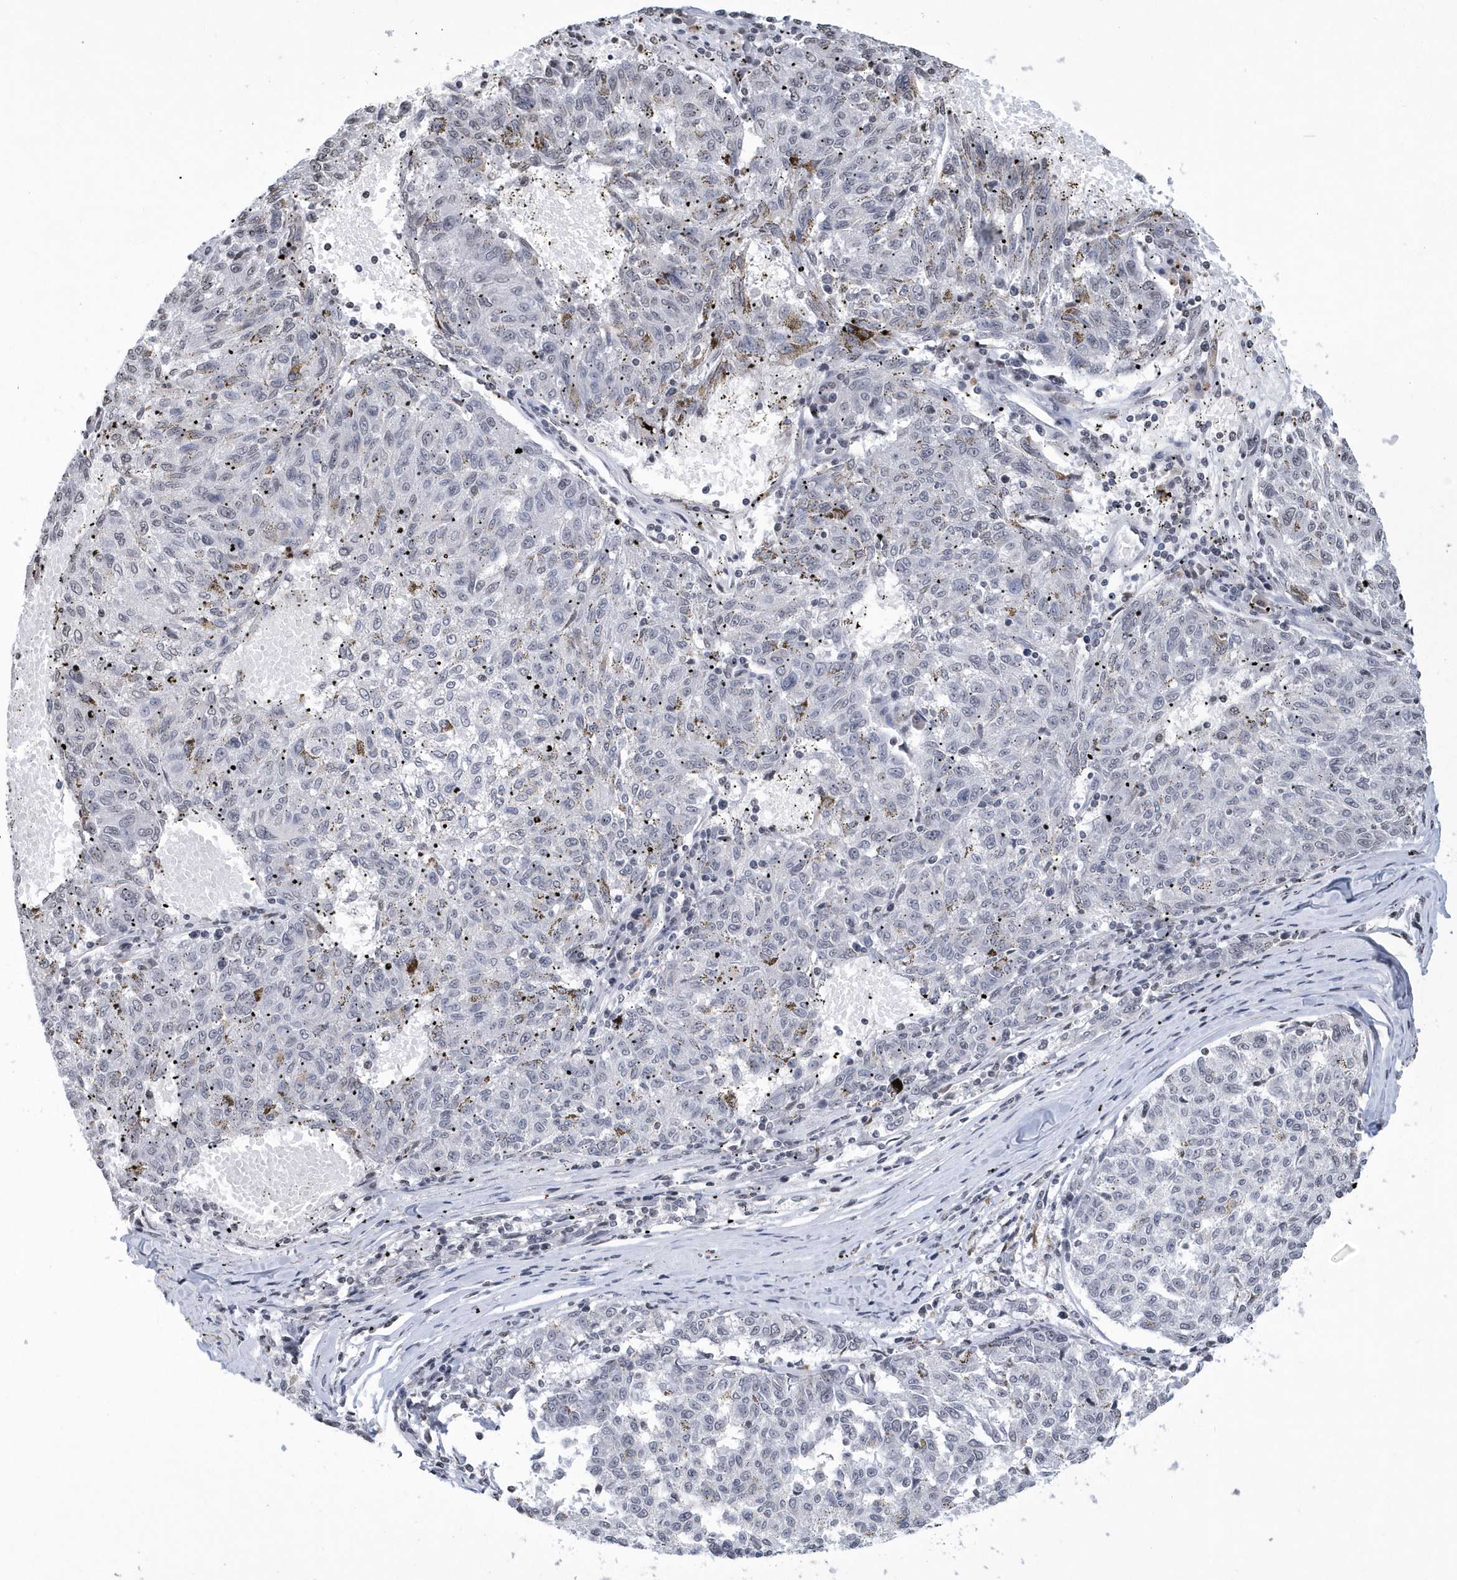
{"staining": {"intensity": "negative", "quantity": "none", "location": "none"}, "tissue": "melanoma", "cell_type": "Tumor cells", "image_type": "cancer", "snomed": [{"axis": "morphology", "description": "Malignant melanoma, NOS"}, {"axis": "topography", "description": "Skin"}], "caption": "Tumor cells are negative for protein expression in human melanoma.", "gene": "VWA5B2", "patient": {"sex": "female", "age": 72}}